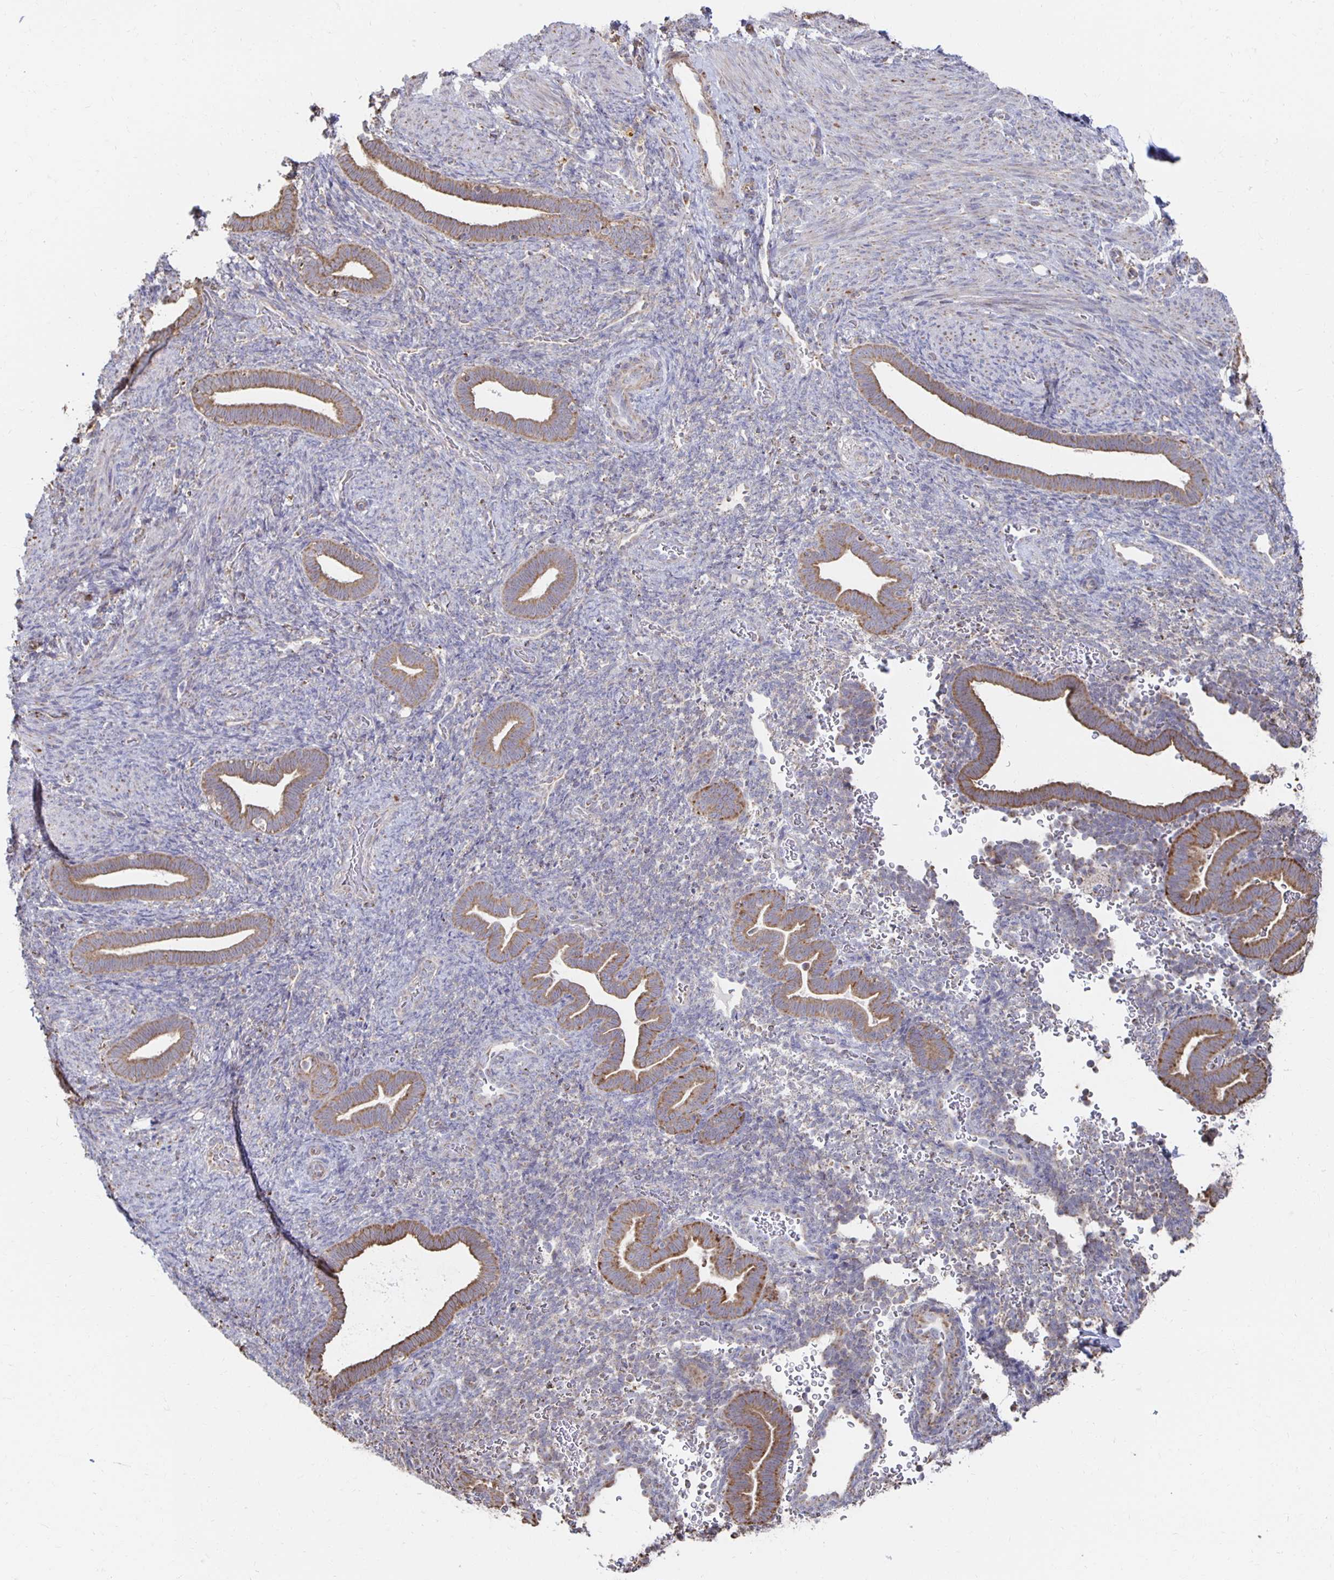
{"staining": {"intensity": "negative", "quantity": "none", "location": "none"}, "tissue": "endometrium", "cell_type": "Cells in endometrial stroma", "image_type": "normal", "snomed": [{"axis": "morphology", "description": "Normal tissue, NOS"}, {"axis": "topography", "description": "Endometrium"}], "caption": "Immunohistochemical staining of benign human endometrium exhibits no significant positivity in cells in endometrial stroma.", "gene": "NKX2", "patient": {"sex": "female", "age": 34}}